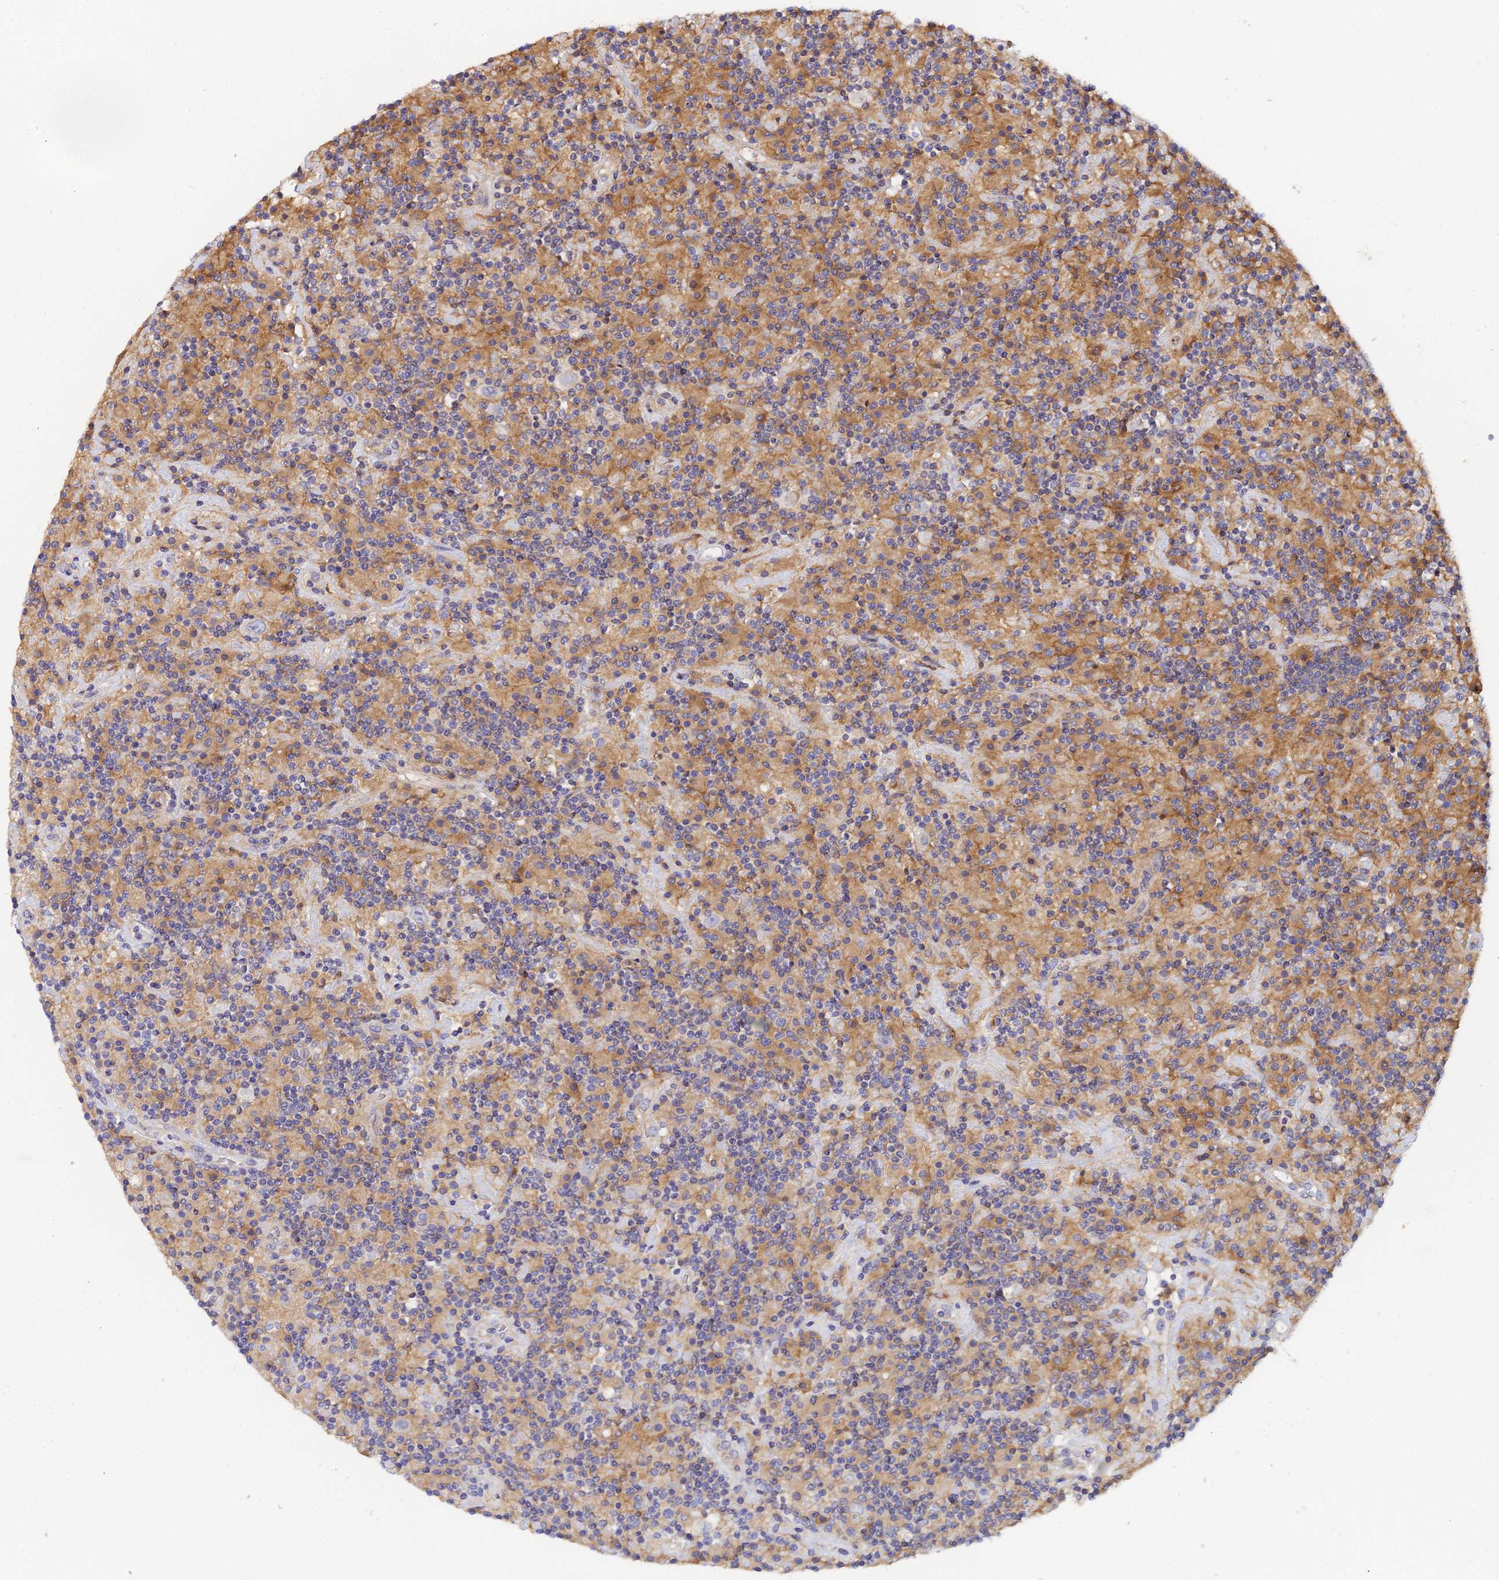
{"staining": {"intensity": "negative", "quantity": "none", "location": "none"}, "tissue": "lymphoma", "cell_type": "Tumor cells", "image_type": "cancer", "snomed": [{"axis": "morphology", "description": "Hodgkin's disease, NOS"}, {"axis": "topography", "description": "Lymph node"}], "caption": "High power microscopy micrograph of an immunohistochemistry histopathology image of lymphoma, revealing no significant expression in tumor cells.", "gene": "GNG5B", "patient": {"sex": "male", "age": 70}}